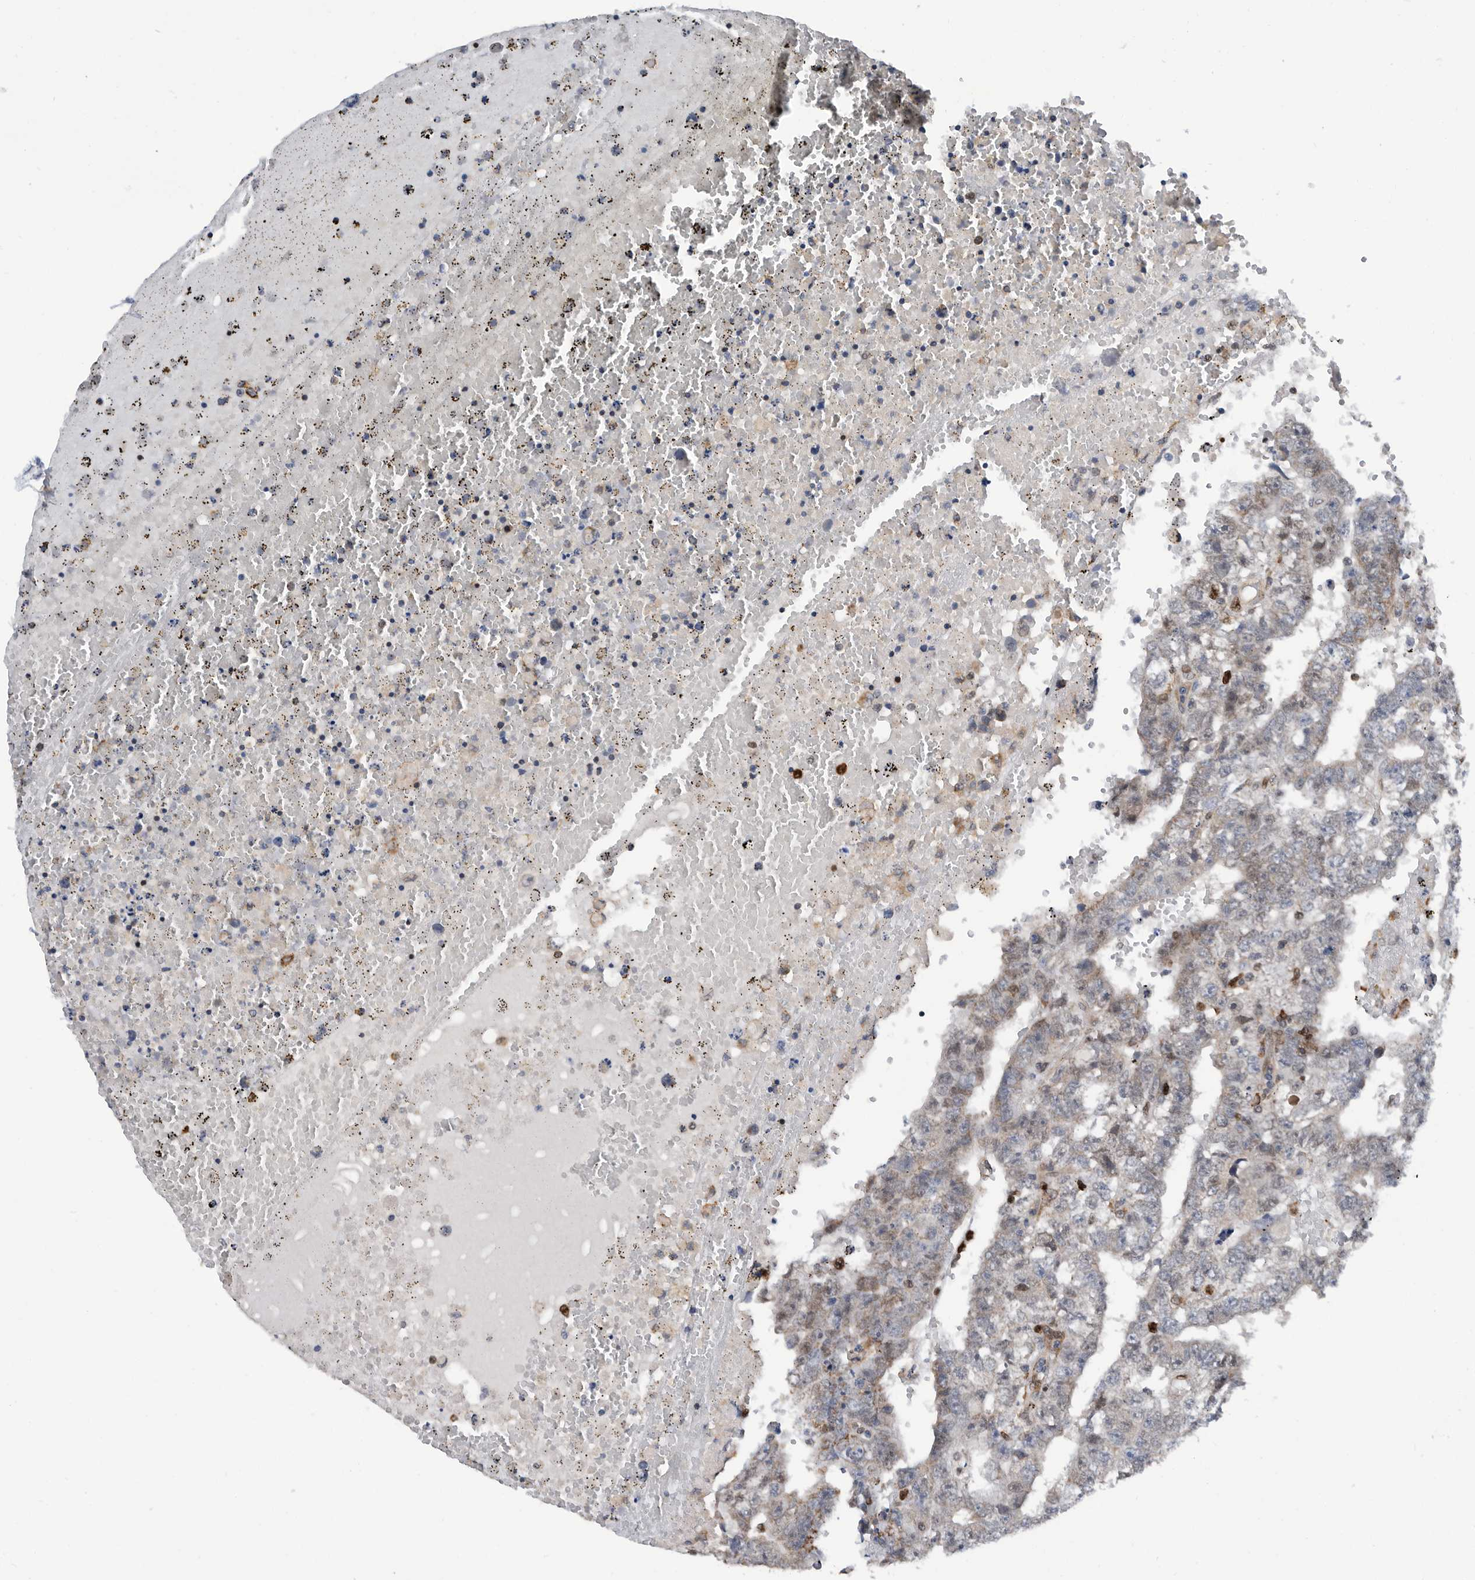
{"staining": {"intensity": "weak", "quantity": "<25%", "location": "nuclear"}, "tissue": "testis cancer", "cell_type": "Tumor cells", "image_type": "cancer", "snomed": [{"axis": "morphology", "description": "Carcinoma, Embryonal, NOS"}, {"axis": "topography", "description": "Testis"}], "caption": "Immunohistochemistry of testis cancer shows no positivity in tumor cells.", "gene": "ATAD2", "patient": {"sex": "male", "age": 25}}